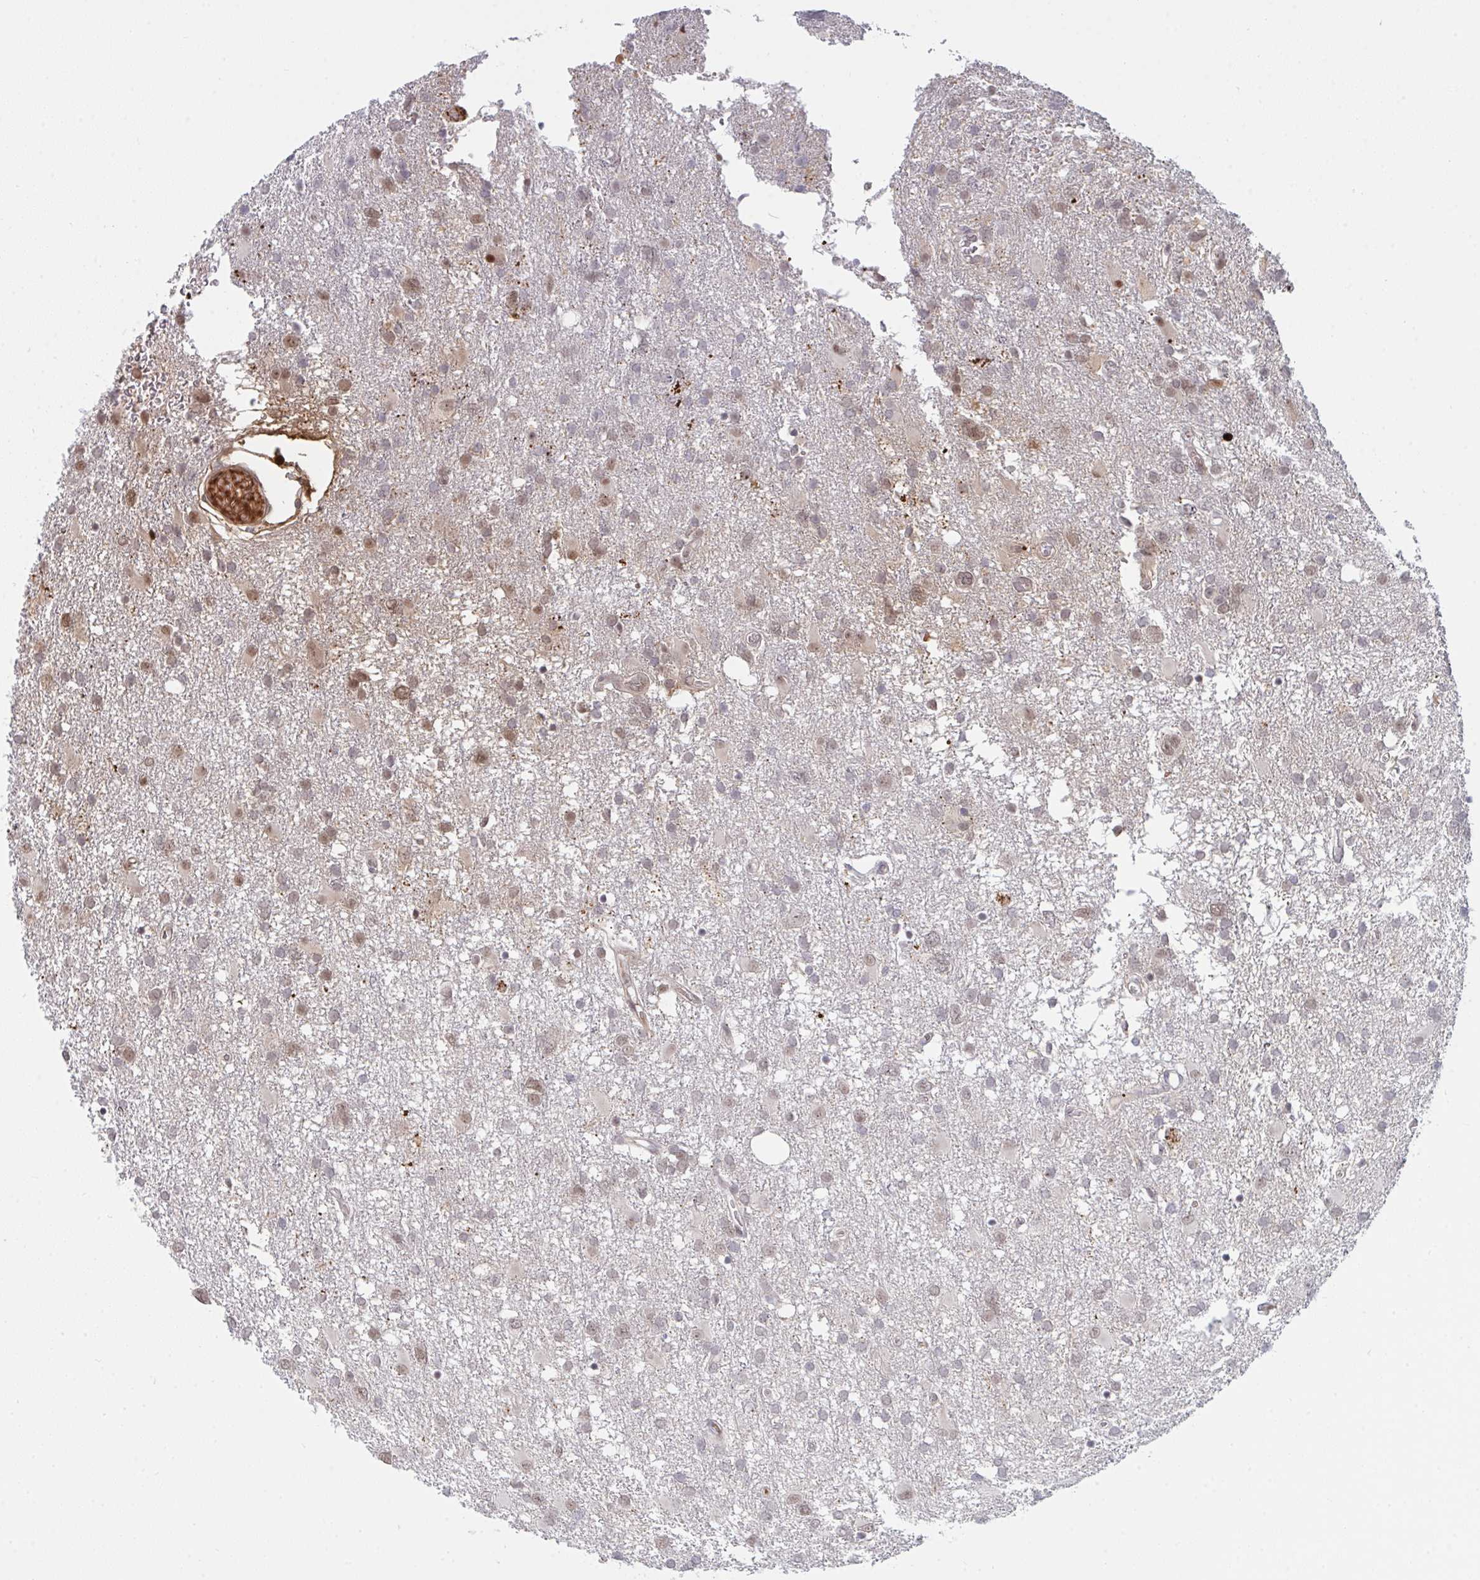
{"staining": {"intensity": "weak", "quantity": "25%-75%", "location": "nuclear"}, "tissue": "glioma", "cell_type": "Tumor cells", "image_type": "cancer", "snomed": [{"axis": "morphology", "description": "Glioma, malignant, High grade"}, {"axis": "topography", "description": "Brain"}], "caption": "High-magnification brightfield microscopy of glioma stained with DAB (brown) and counterstained with hematoxylin (blue). tumor cells exhibit weak nuclear staining is present in about25%-75% of cells. (DAB (3,3'-diaminobenzidine) = brown stain, brightfield microscopy at high magnification).", "gene": "DSCAML1", "patient": {"sex": "male", "age": 61}}